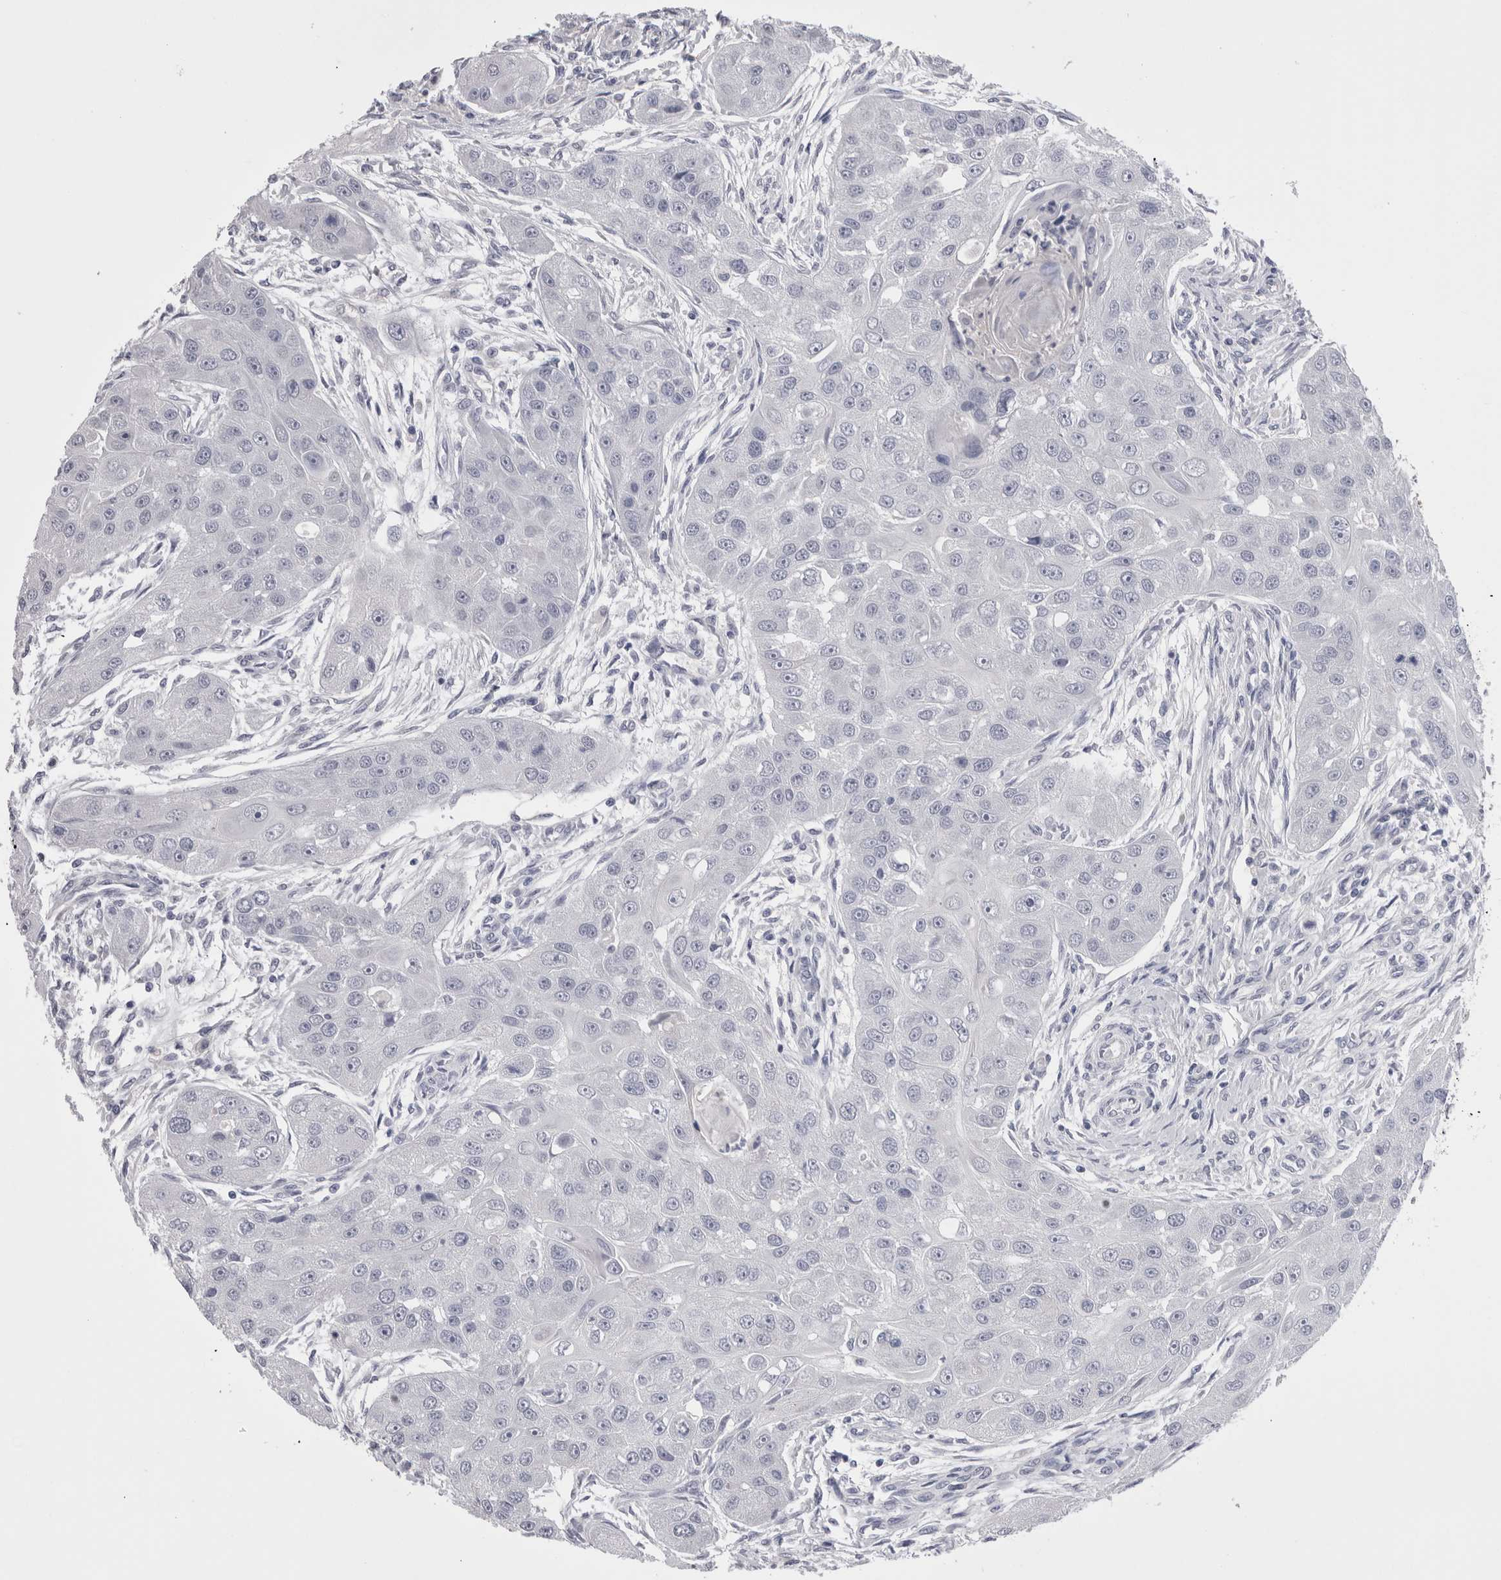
{"staining": {"intensity": "negative", "quantity": "none", "location": "none"}, "tissue": "head and neck cancer", "cell_type": "Tumor cells", "image_type": "cancer", "snomed": [{"axis": "morphology", "description": "Normal tissue, NOS"}, {"axis": "morphology", "description": "Squamous cell carcinoma, NOS"}, {"axis": "topography", "description": "Skeletal muscle"}, {"axis": "topography", "description": "Head-Neck"}], "caption": "High power microscopy micrograph of an IHC histopathology image of head and neck cancer (squamous cell carcinoma), revealing no significant positivity in tumor cells.", "gene": "CDHR5", "patient": {"sex": "male", "age": 51}}